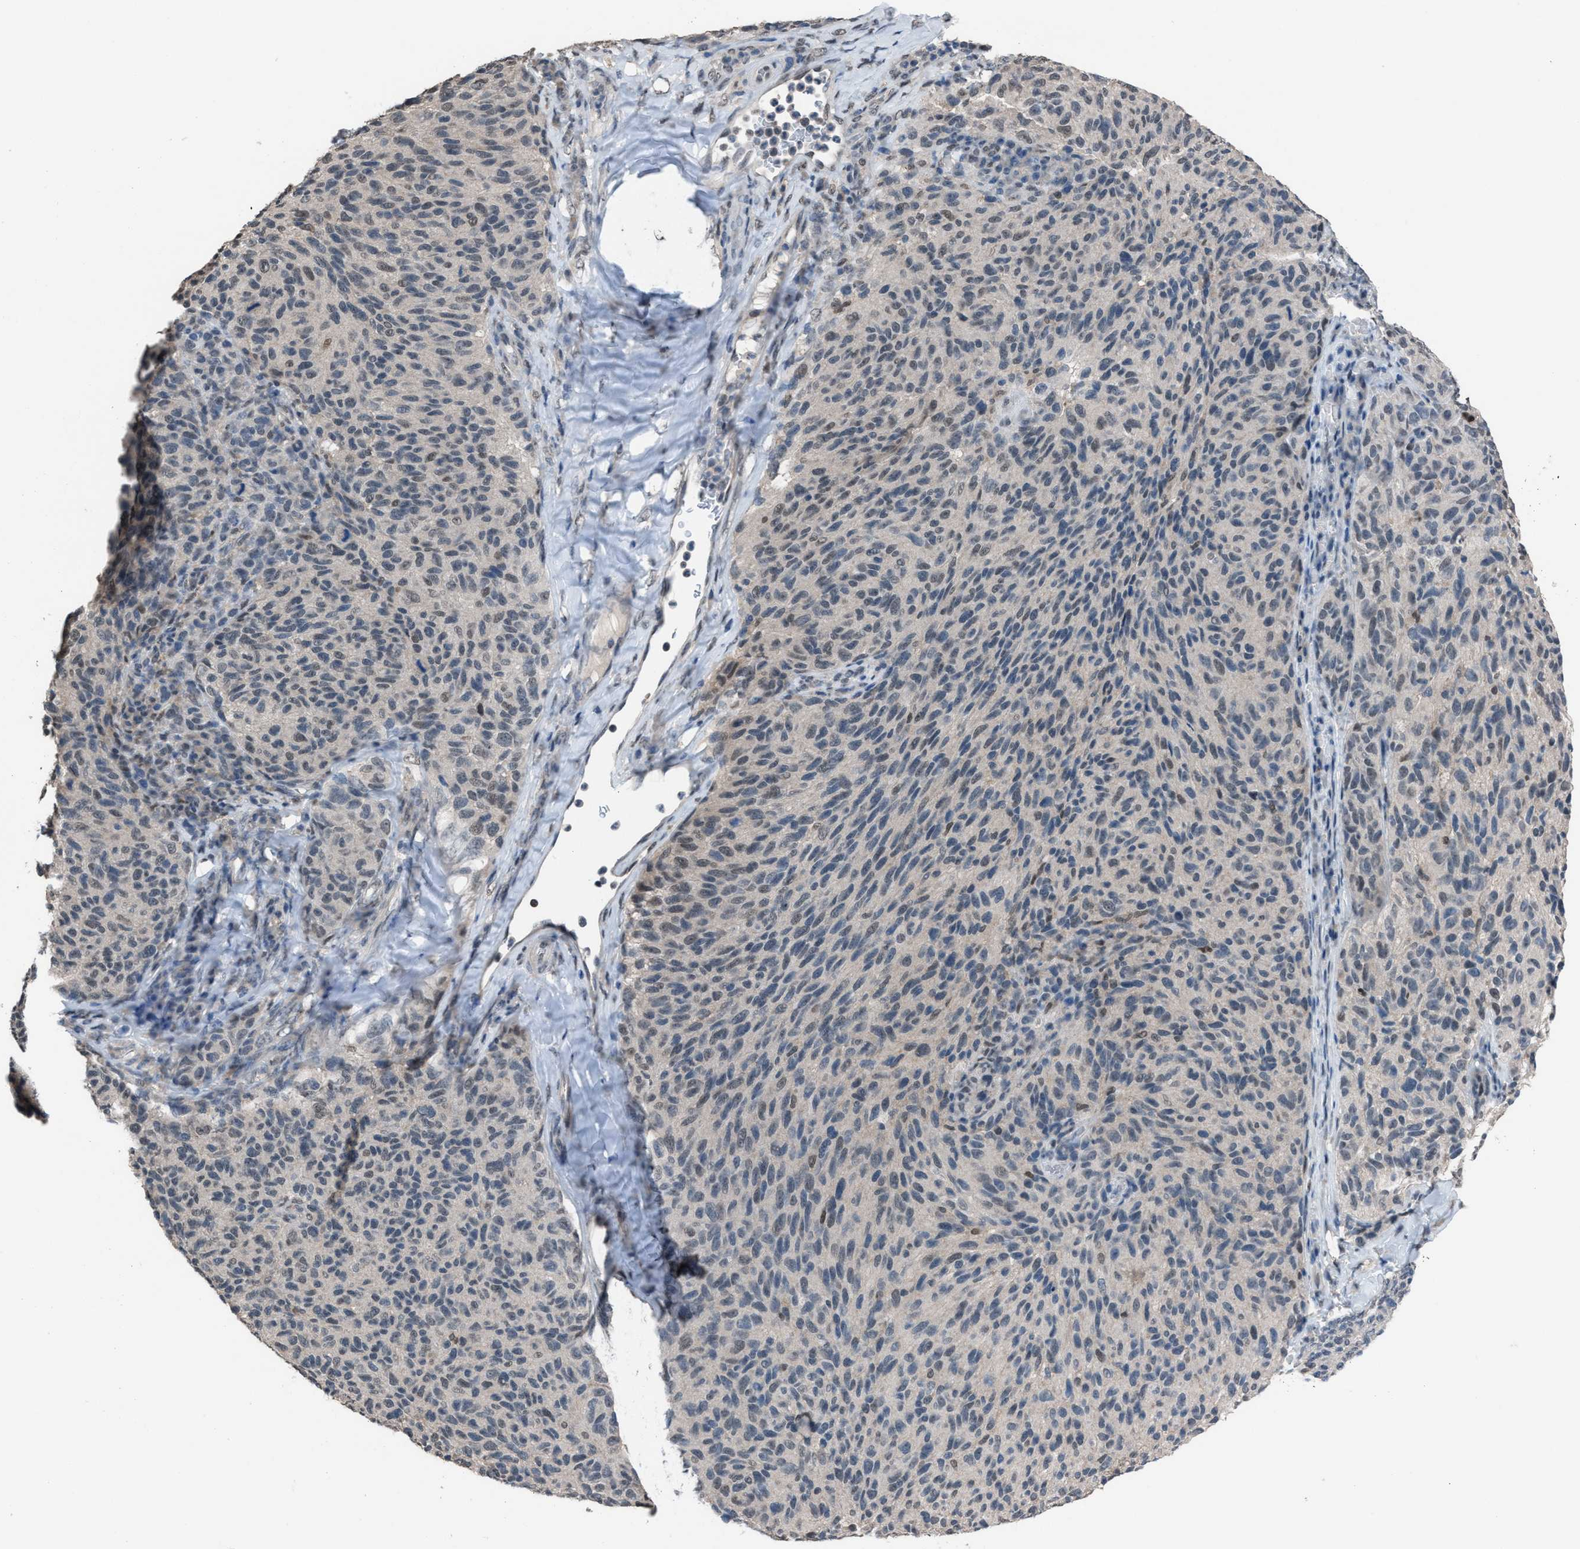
{"staining": {"intensity": "weak", "quantity": "<25%", "location": "nuclear"}, "tissue": "melanoma", "cell_type": "Tumor cells", "image_type": "cancer", "snomed": [{"axis": "morphology", "description": "Malignant melanoma, NOS"}, {"axis": "topography", "description": "Skin"}], "caption": "High magnification brightfield microscopy of melanoma stained with DAB (brown) and counterstained with hematoxylin (blue): tumor cells show no significant positivity.", "gene": "ZNF276", "patient": {"sex": "female", "age": 73}}